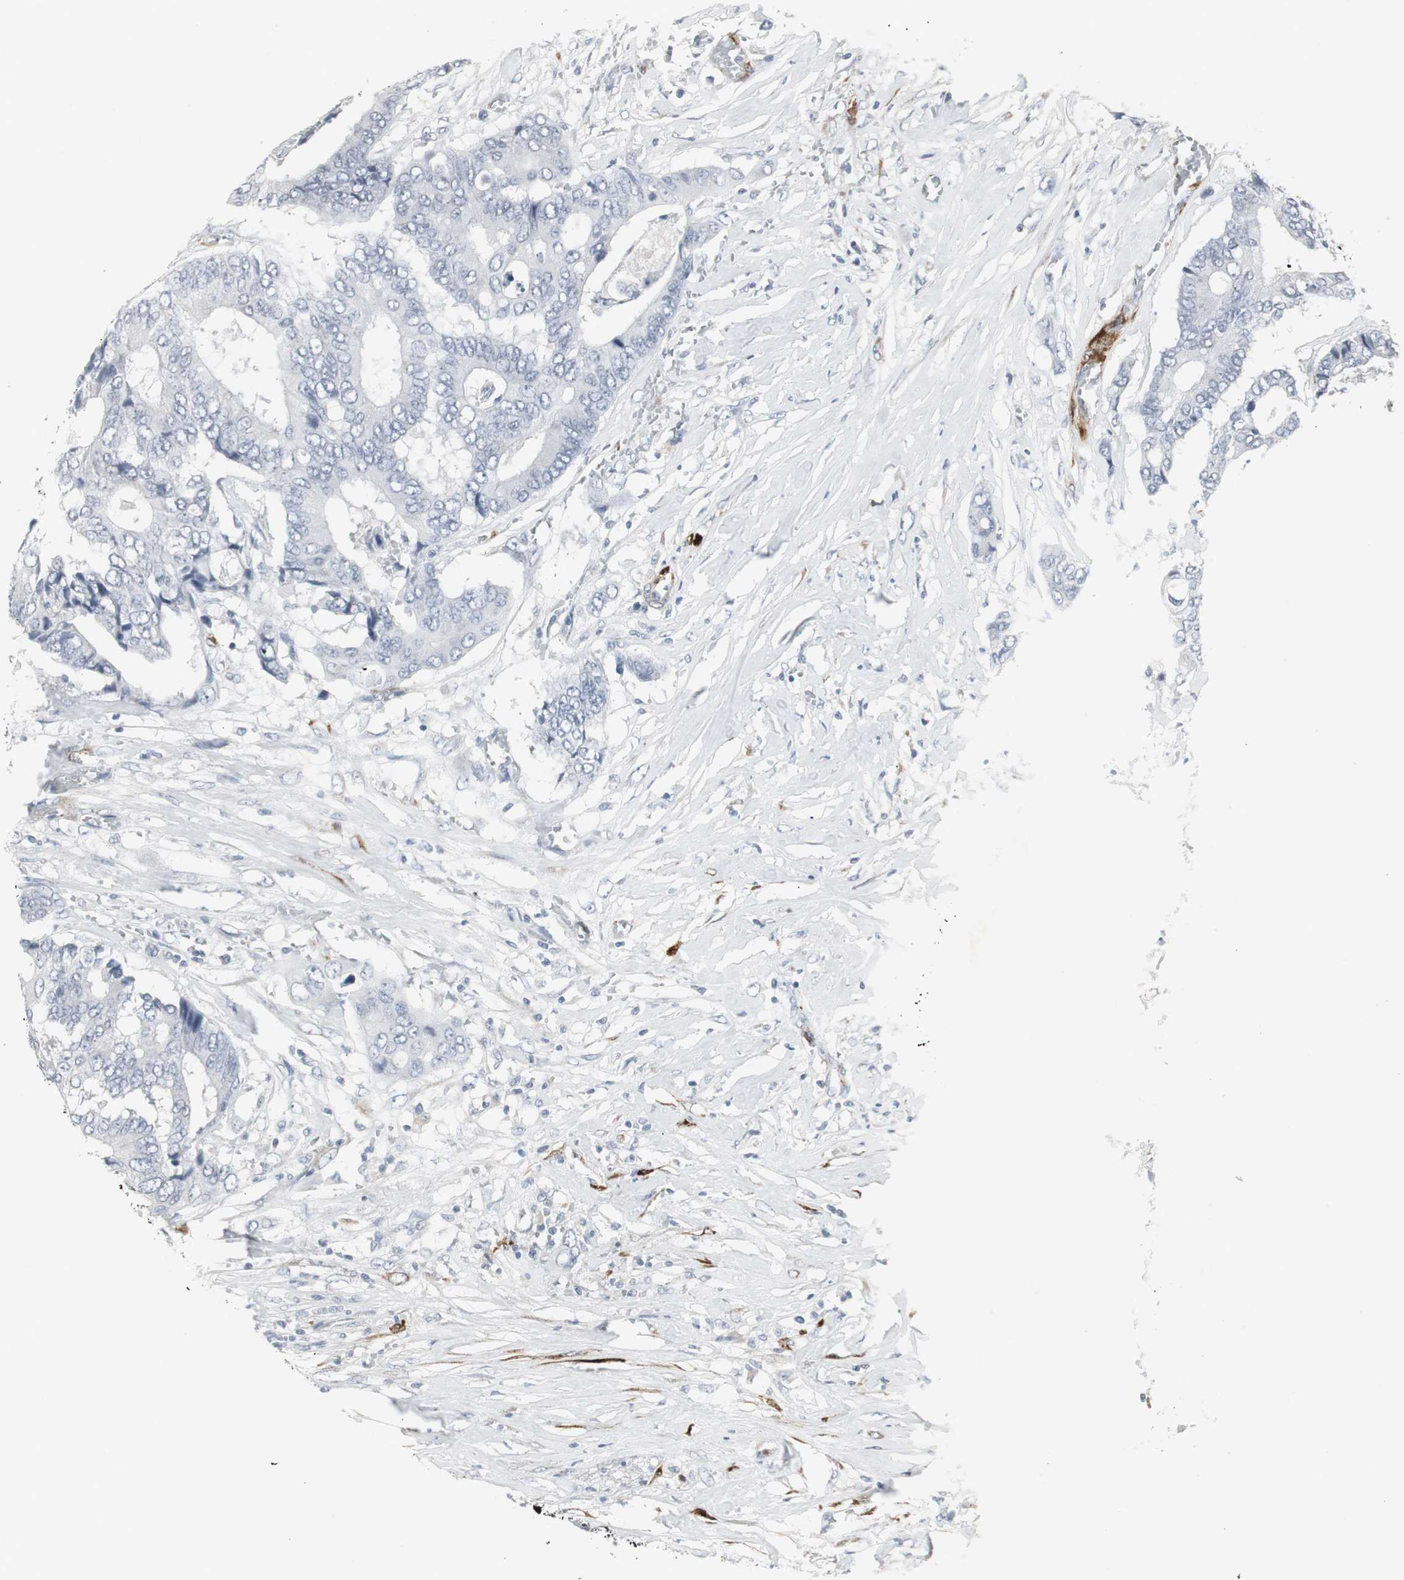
{"staining": {"intensity": "negative", "quantity": "none", "location": "none"}, "tissue": "colorectal cancer", "cell_type": "Tumor cells", "image_type": "cancer", "snomed": [{"axis": "morphology", "description": "Adenocarcinoma, NOS"}, {"axis": "topography", "description": "Rectum"}], "caption": "IHC histopathology image of colorectal adenocarcinoma stained for a protein (brown), which displays no expression in tumor cells. (DAB immunohistochemistry with hematoxylin counter stain).", "gene": "PPP1R14A", "patient": {"sex": "male", "age": 55}}